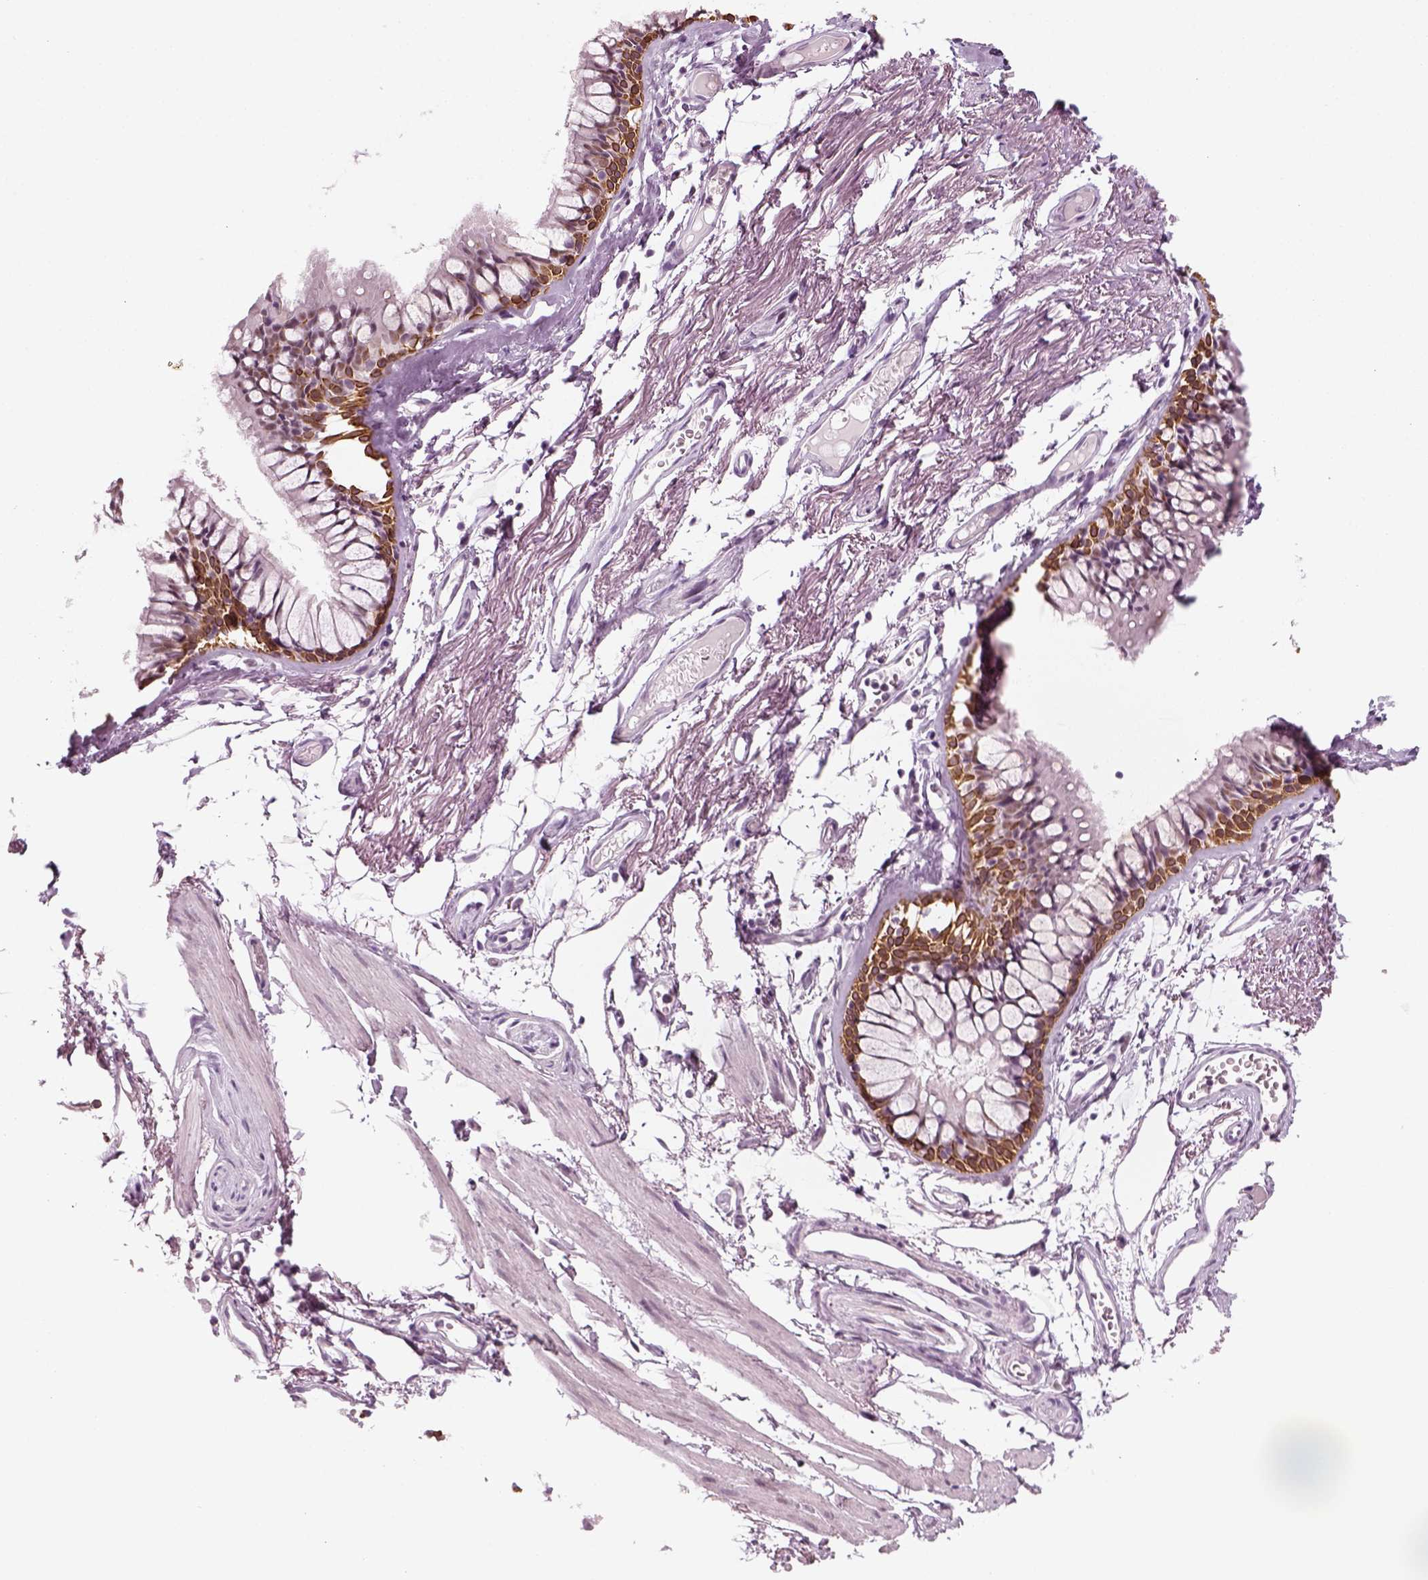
{"staining": {"intensity": "negative", "quantity": "none", "location": "none"}, "tissue": "adipose tissue", "cell_type": "Adipocytes", "image_type": "normal", "snomed": [{"axis": "morphology", "description": "Normal tissue, NOS"}, {"axis": "topography", "description": "Cartilage tissue"}, {"axis": "topography", "description": "Bronchus"}], "caption": "A micrograph of human adipose tissue is negative for staining in adipocytes. (DAB (3,3'-diaminobenzidine) IHC, high magnification).", "gene": "KRT75", "patient": {"sex": "female", "age": 79}}